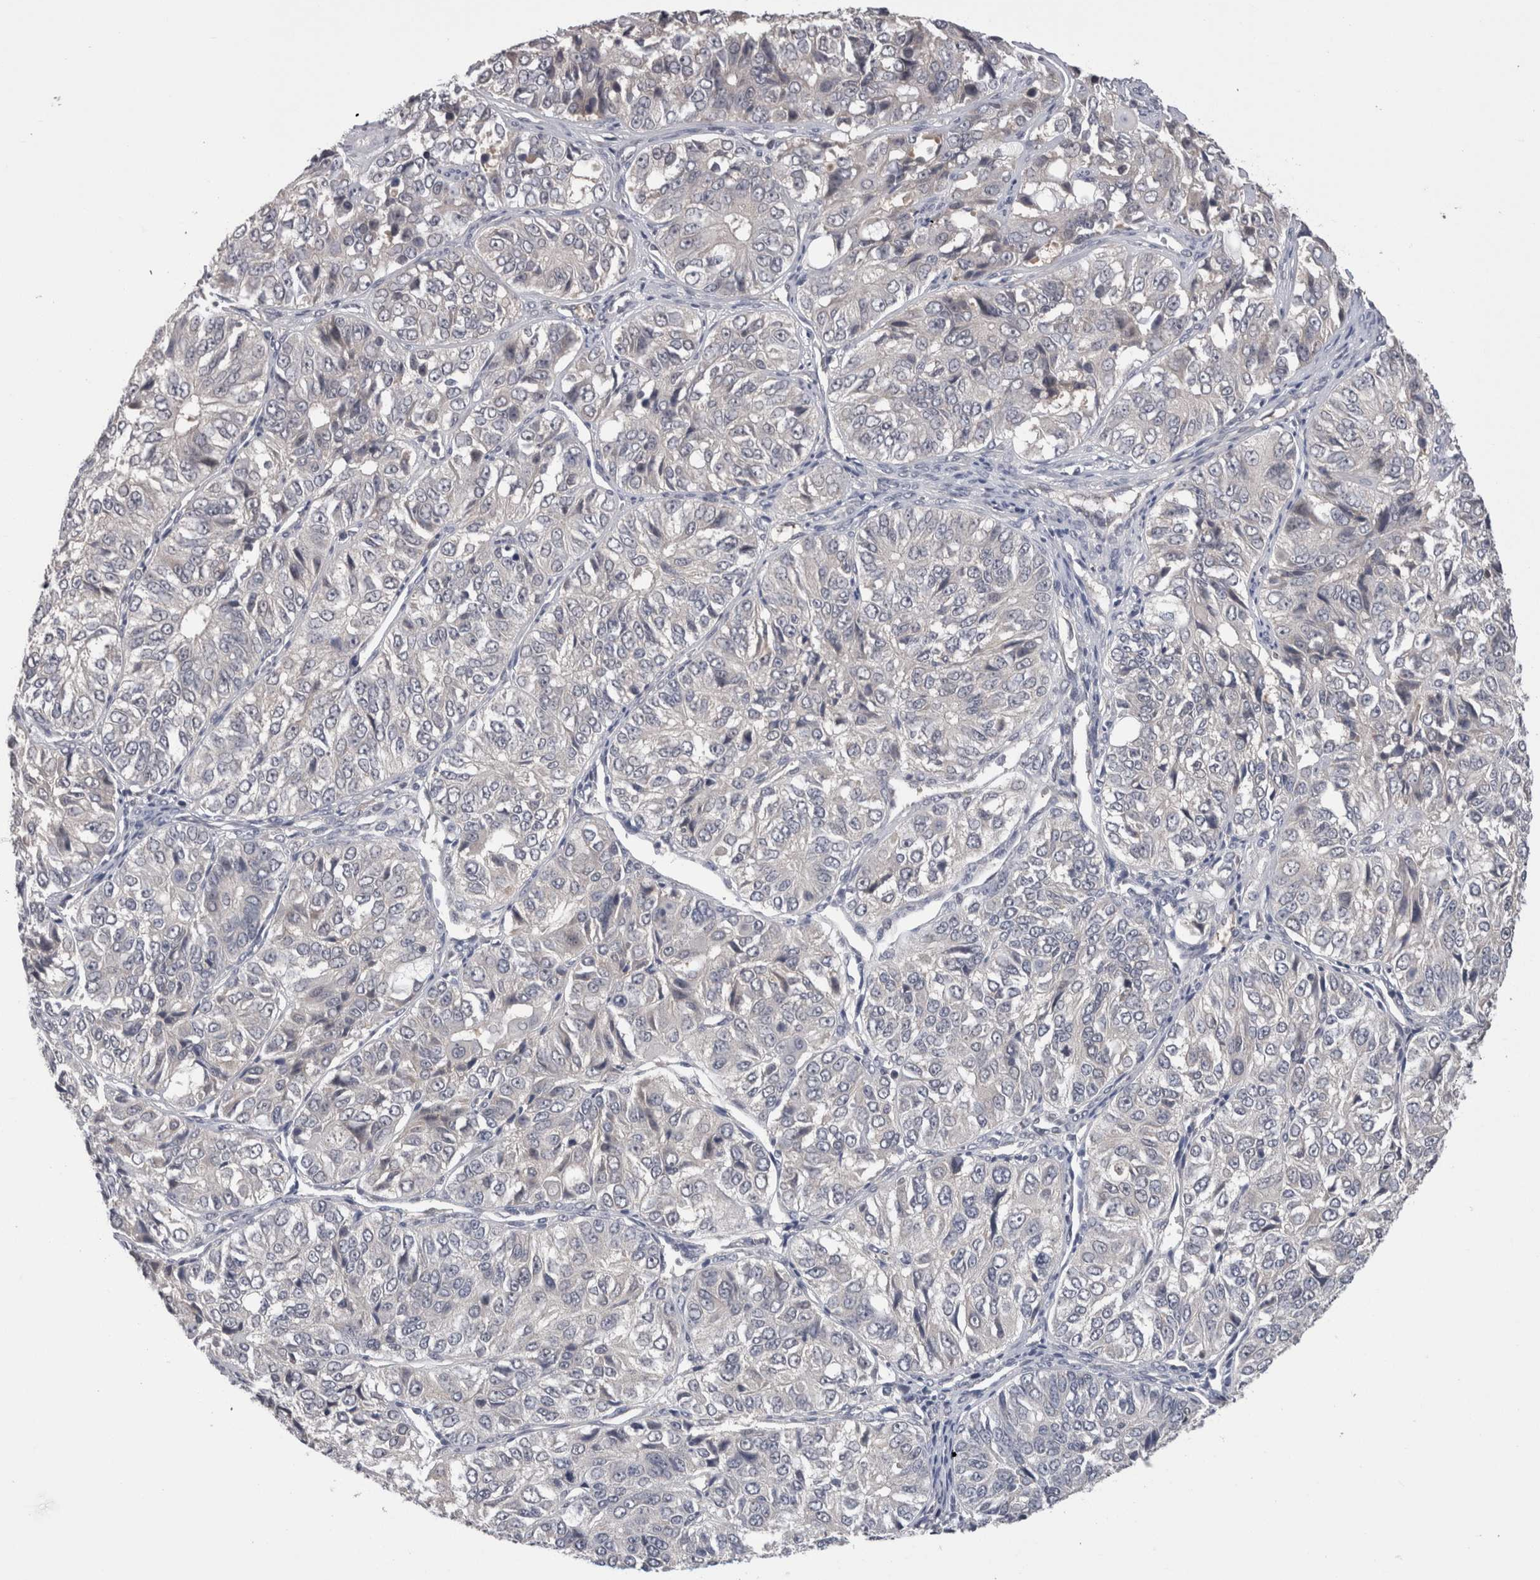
{"staining": {"intensity": "negative", "quantity": "none", "location": "none"}, "tissue": "ovarian cancer", "cell_type": "Tumor cells", "image_type": "cancer", "snomed": [{"axis": "morphology", "description": "Carcinoma, endometroid"}, {"axis": "topography", "description": "Ovary"}], "caption": "Human ovarian cancer (endometroid carcinoma) stained for a protein using immunohistochemistry demonstrates no staining in tumor cells.", "gene": "DCTN6", "patient": {"sex": "female", "age": 51}}